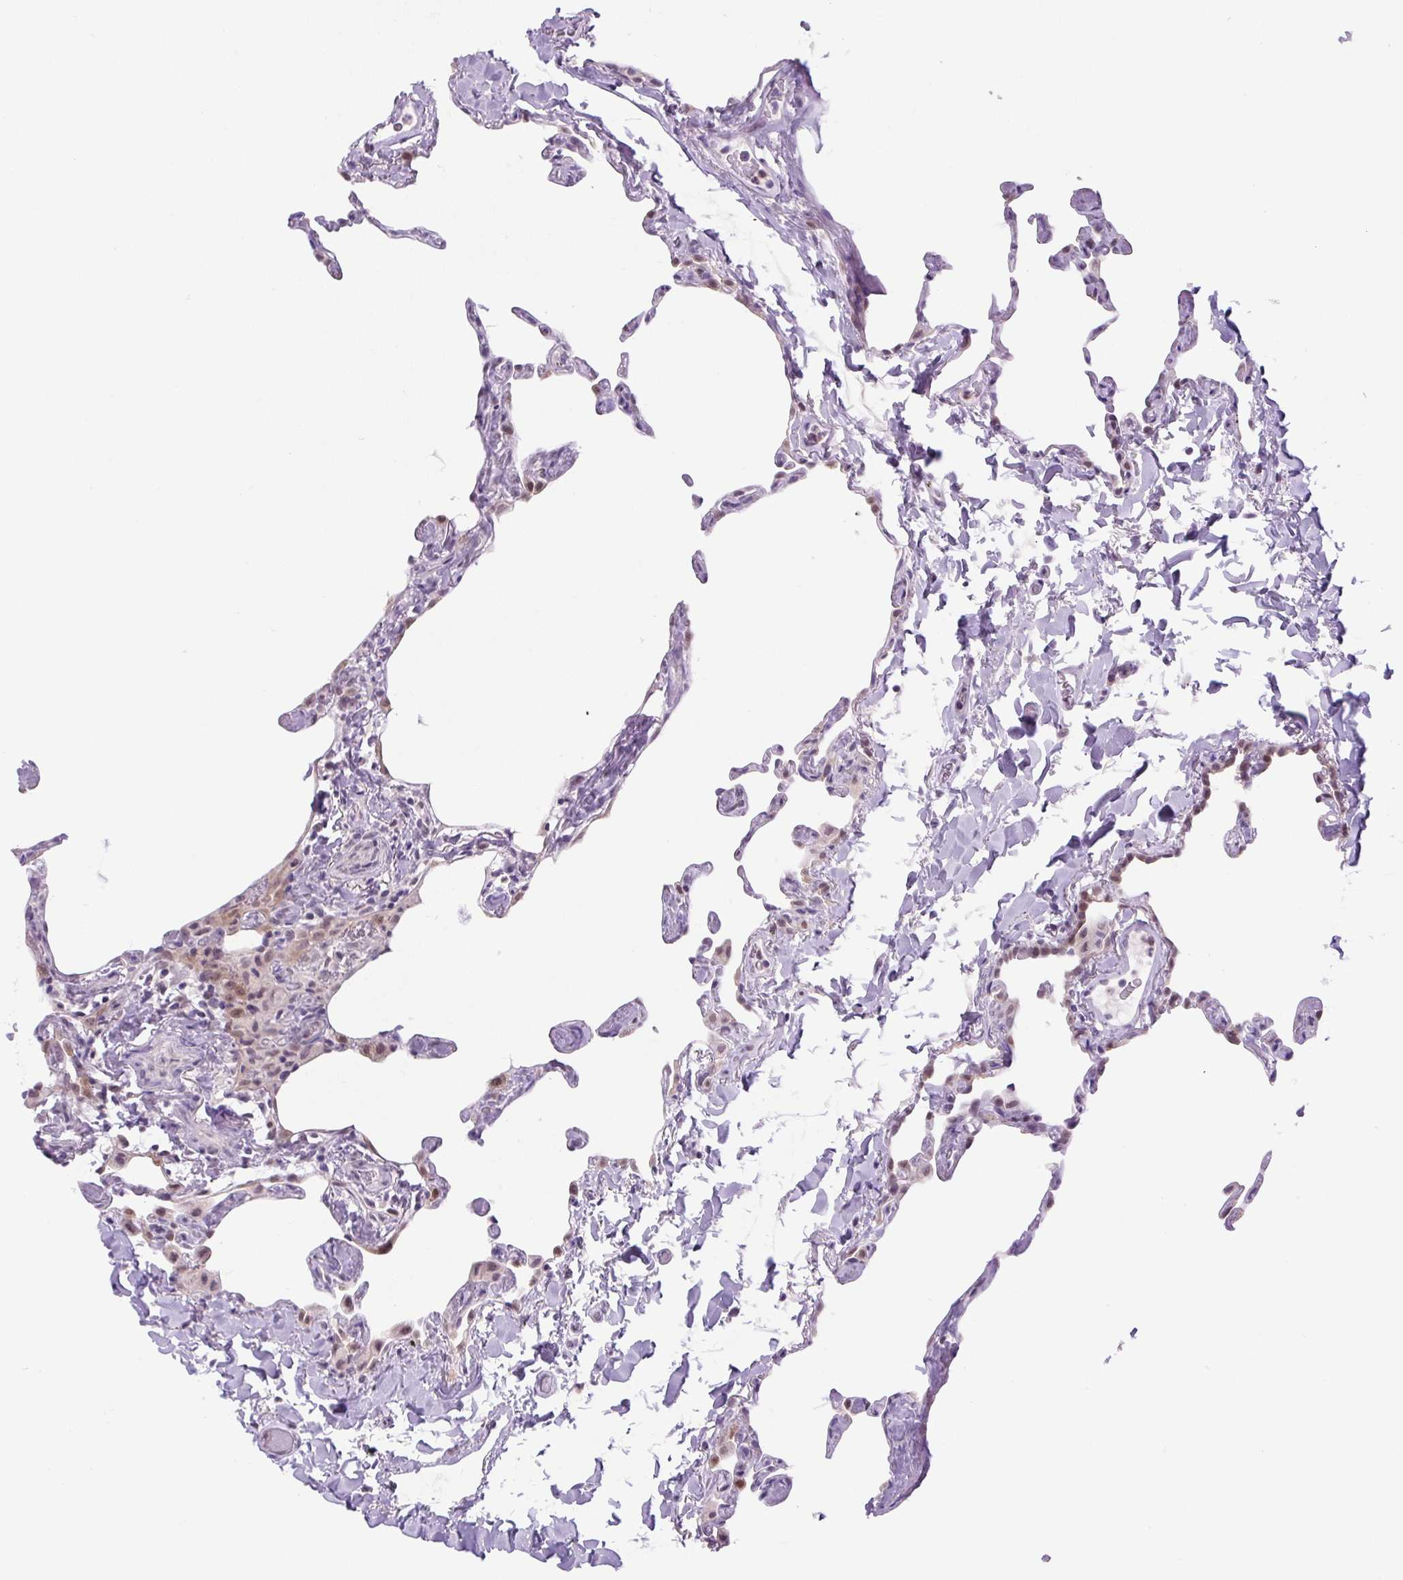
{"staining": {"intensity": "weak", "quantity": "25%-75%", "location": "nuclear"}, "tissue": "lung", "cell_type": "Alveolar cells", "image_type": "normal", "snomed": [{"axis": "morphology", "description": "Normal tissue, NOS"}, {"axis": "topography", "description": "Lung"}], "caption": "This is a histology image of immunohistochemistry staining of normal lung, which shows weak staining in the nuclear of alveolar cells.", "gene": "RYBP", "patient": {"sex": "male", "age": 65}}